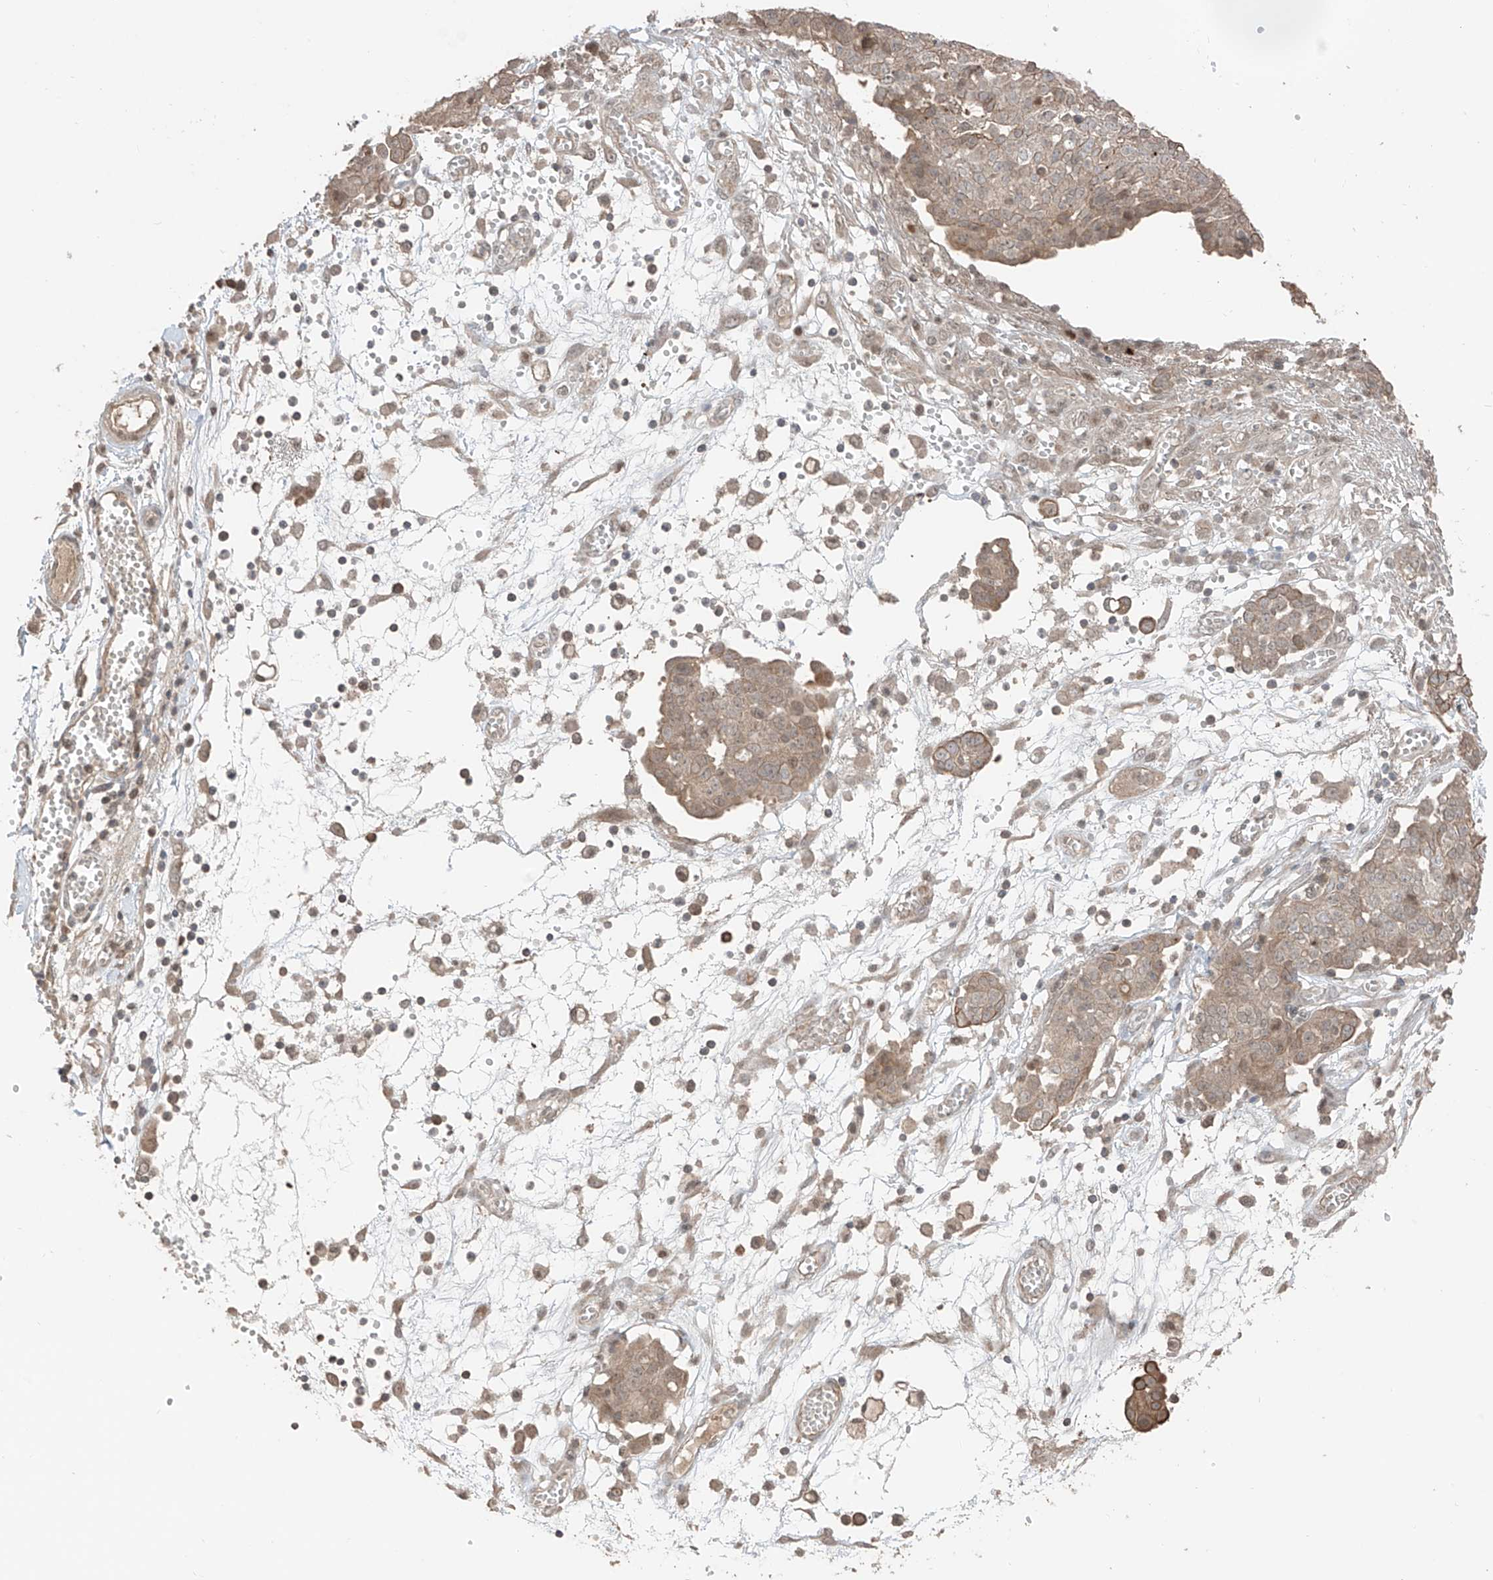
{"staining": {"intensity": "weak", "quantity": "25%-75%", "location": "cytoplasmic/membranous"}, "tissue": "ovarian cancer", "cell_type": "Tumor cells", "image_type": "cancer", "snomed": [{"axis": "morphology", "description": "Cystadenocarcinoma, serous, NOS"}, {"axis": "topography", "description": "Soft tissue"}, {"axis": "topography", "description": "Ovary"}], "caption": "Weak cytoplasmic/membranous protein expression is present in approximately 25%-75% of tumor cells in ovarian cancer.", "gene": "COLGALT2", "patient": {"sex": "female", "age": 57}}